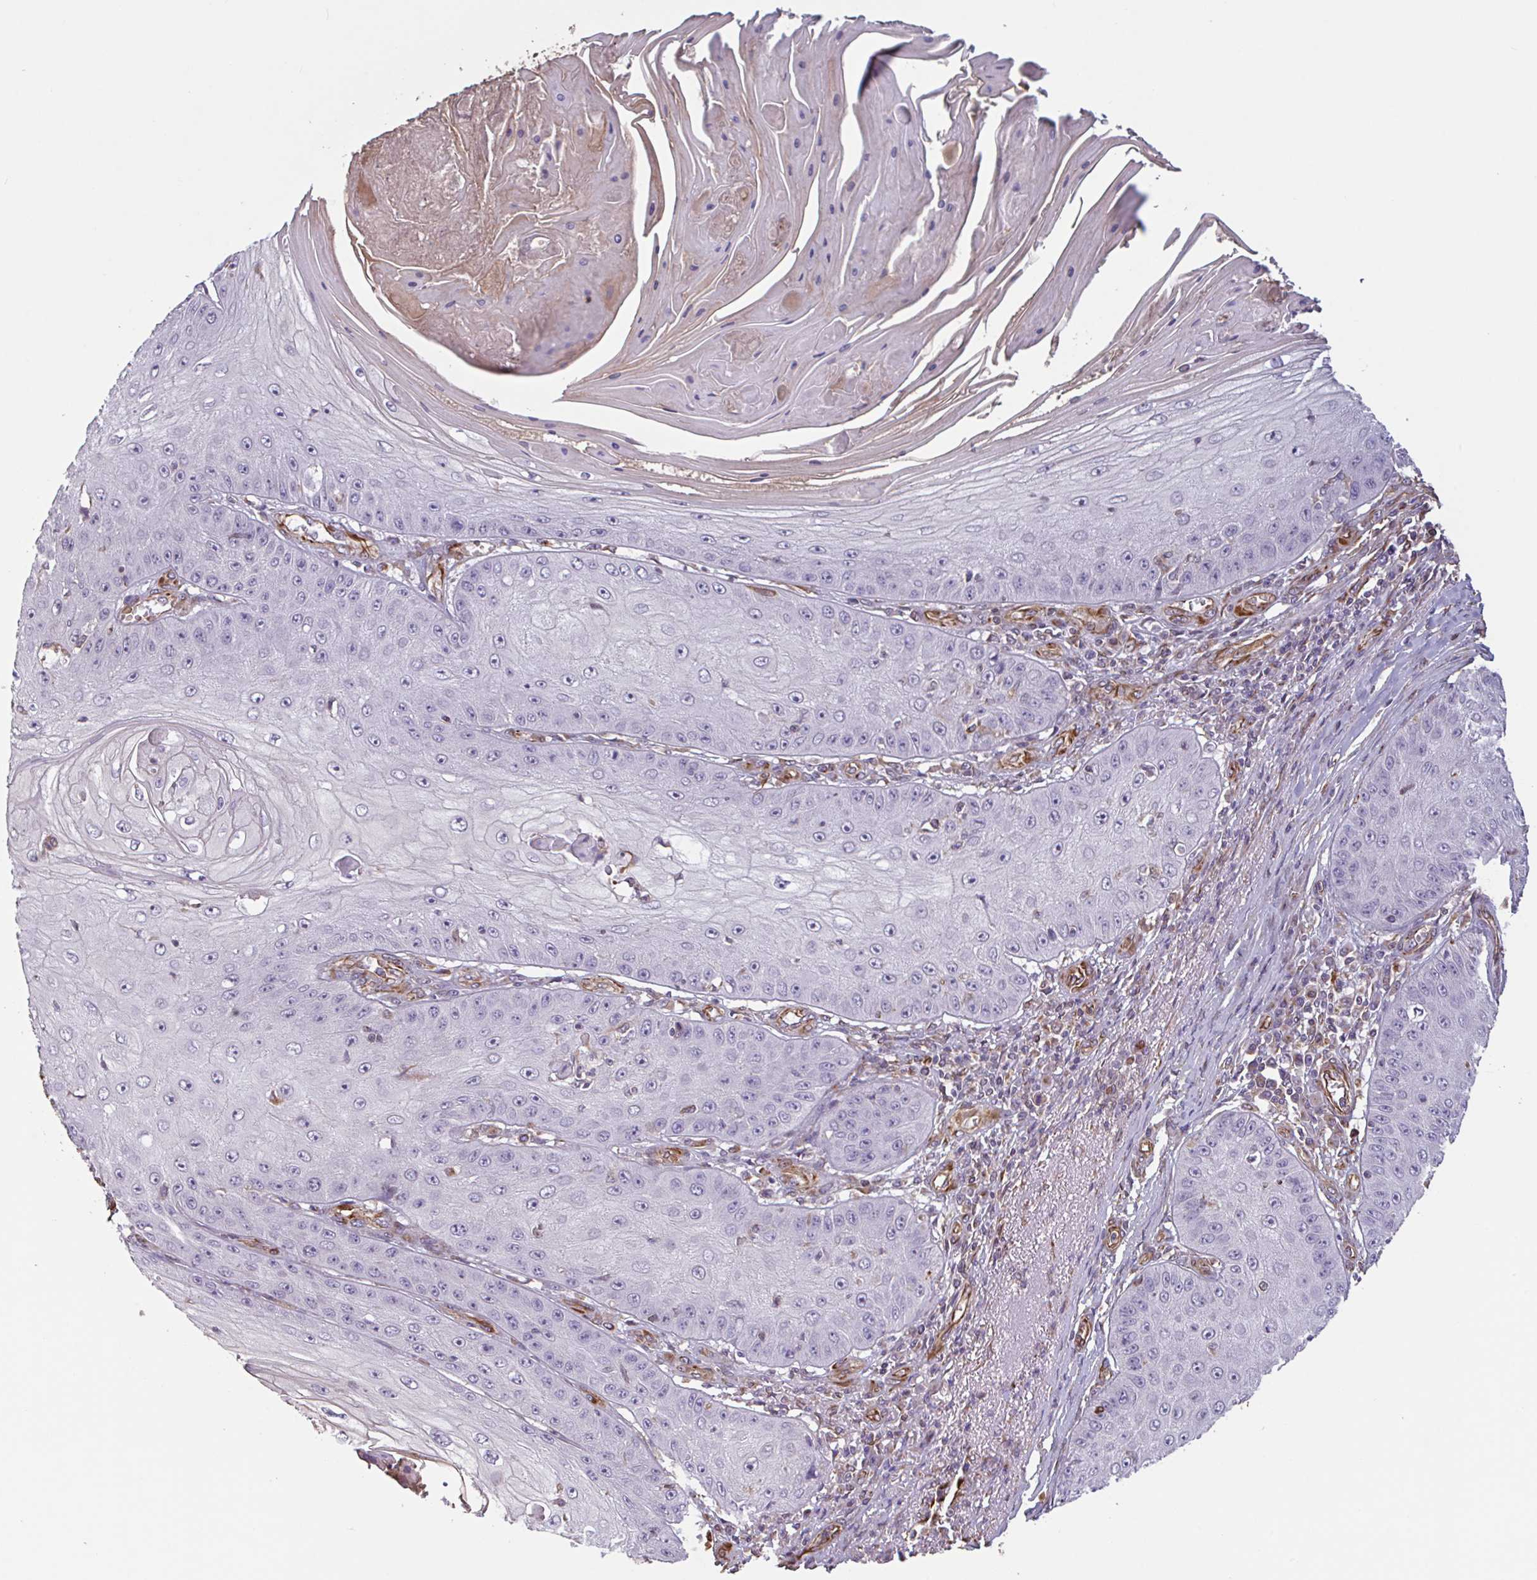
{"staining": {"intensity": "negative", "quantity": "none", "location": "none"}, "tissue": "skin cancer", "cell_type": "Tumor cells", "image_type": "cancer", "snomed": [{"axis": "morphology", "description": "Squamous cell carcinoma, NOS"}, {"axis": "topography", "description": "Skin"}], "caption": "An immunohistochemistry histopathology image of skin squamous cell carcinoma is shown. There is no staining in tumor cells of skin squamous cell carcinoma.", "gene": "ZNF790", "patient": {"sex": "male", "age": 70}}